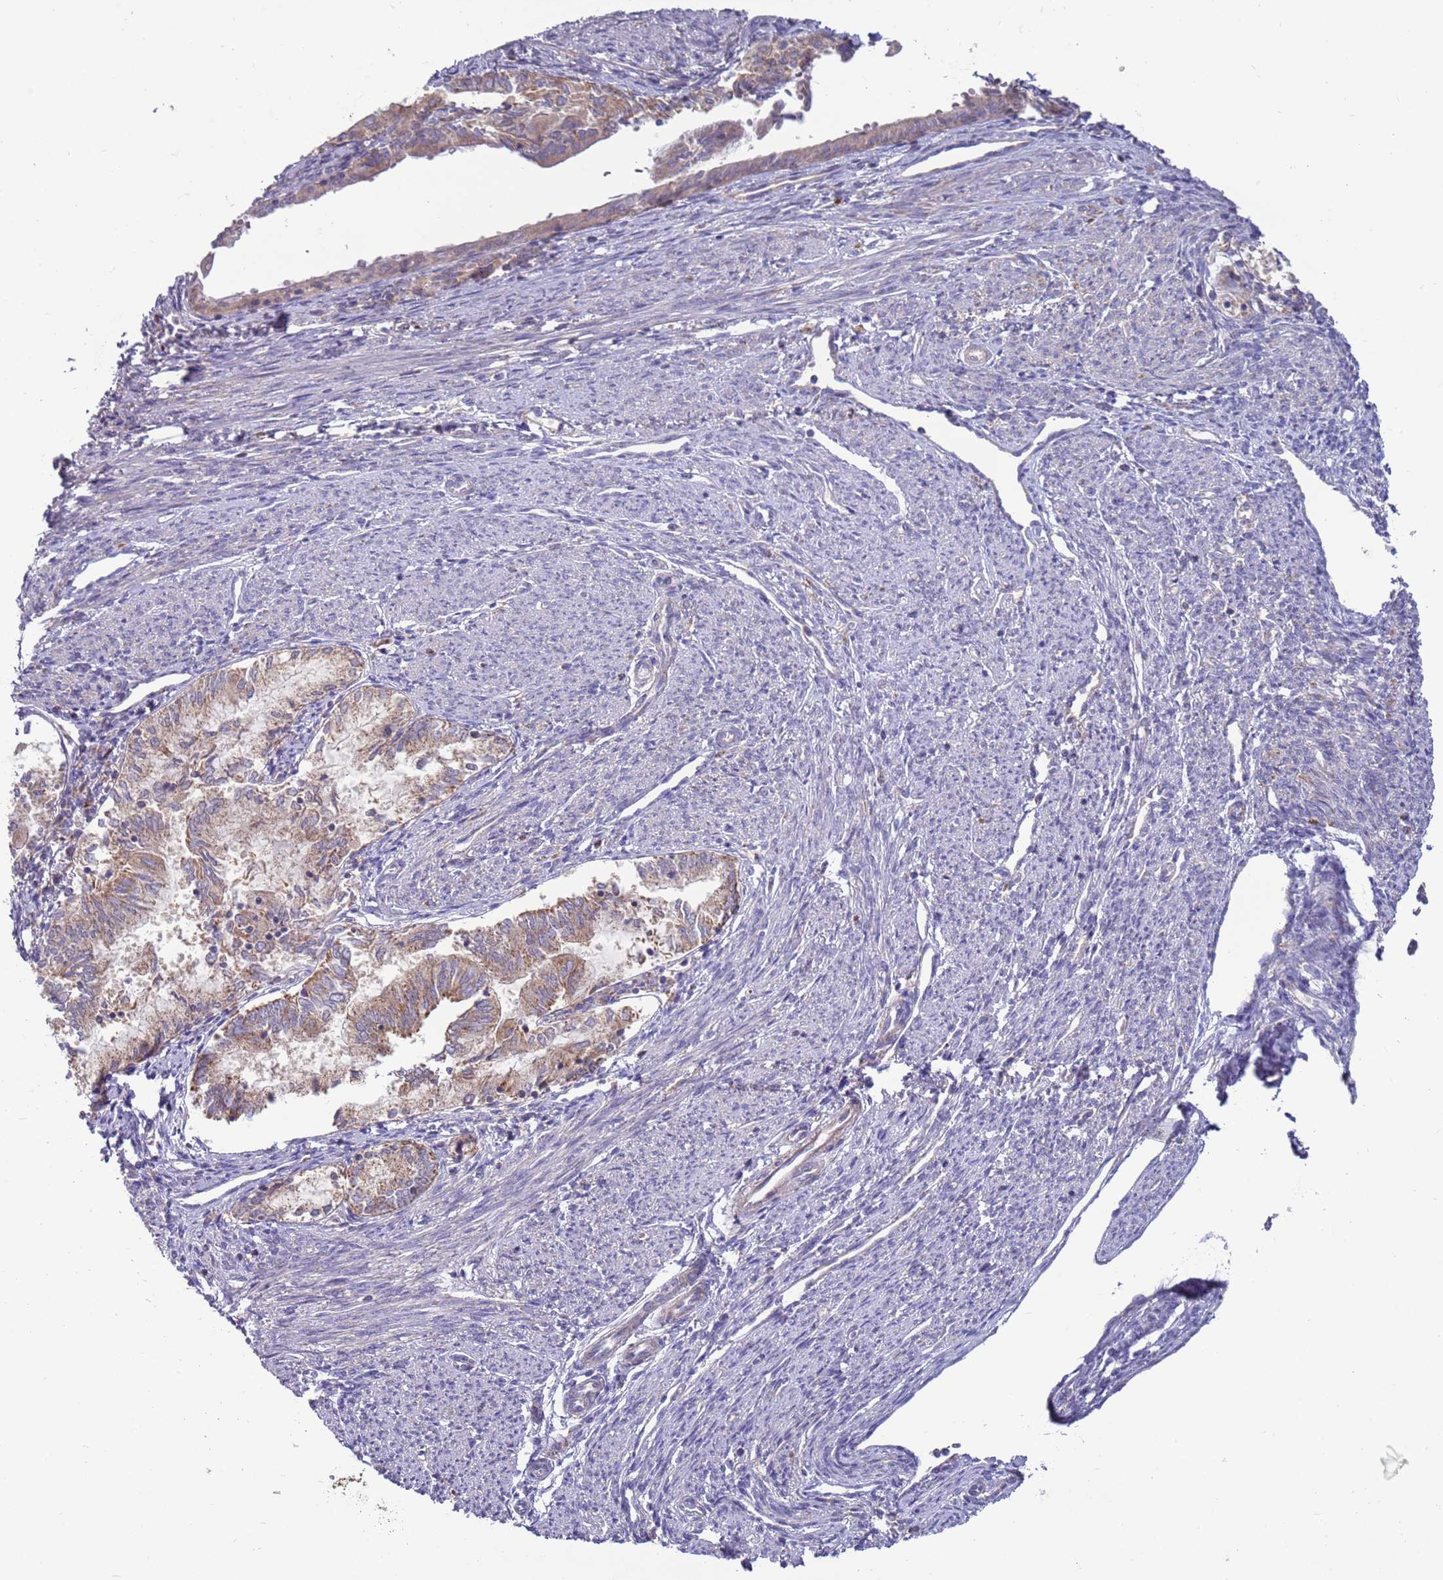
{"staining": {"intensity": "moderate", "quantity": ">75%", "location": "cytoplasmic/membranous"}, "tissue": "endometrial cancer", "cell_type": "Tumor cells", "image_type": "cancer", "snomed": [{"axis": "morphology", "description": "Adenocarcinoma, NOS"}, {"axis": "topography", "description": "Endometrium"}], "caption": "Brown immunohistochemical staining in endometrial adenocarcinoma displays moderate cytoplasmic/membranous expression in approximately >75% of tumor cells.", "gene": "UQCRQ", "patient": {"sex": "female", "age": 79}}